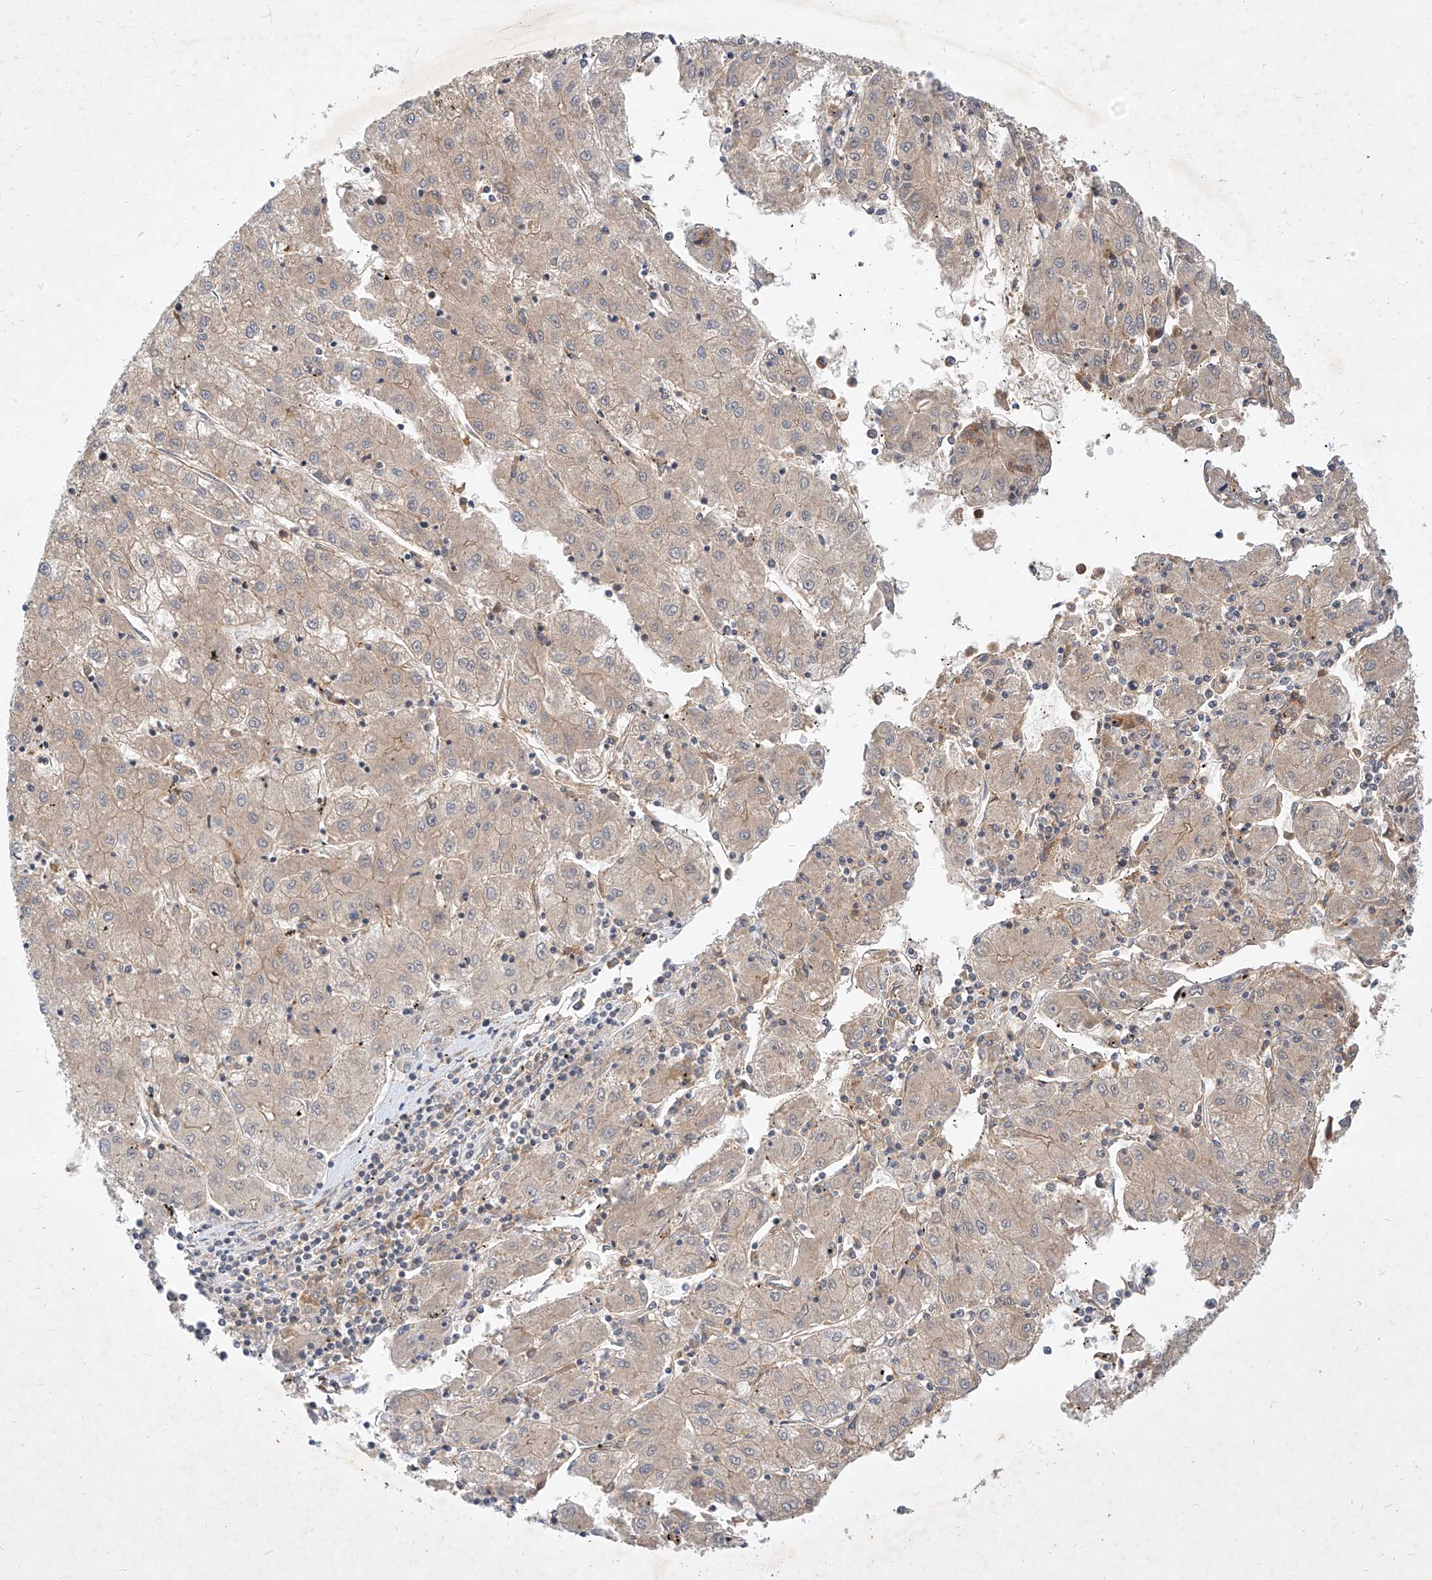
{"staining": {"intensity": "weak", "quantity": "<25%", "location": "cytoplasmic/membranous"}, "tissue": "liver cancer", "cell_type": "Tumor cells", "image_type": "cancer", "snomed": [{"axis": "morphology", "description": "Carcinoma, Hepatocellular, NOS"}, {"axis": "topography", "description": "Liver"}], "caption": "A high-resolution image shows immunohistochemistry staining of liver cancer (hepatocellular carcinoma), which reveals no significant staining in tumor cells. (Stains: DAB immunohistochemistry with hematoxylin counter stain, Microscopy: brightfield microscopy at high magnification).", "gene": "NFAM1", "patient": {"sex": "male", "age": 72}}